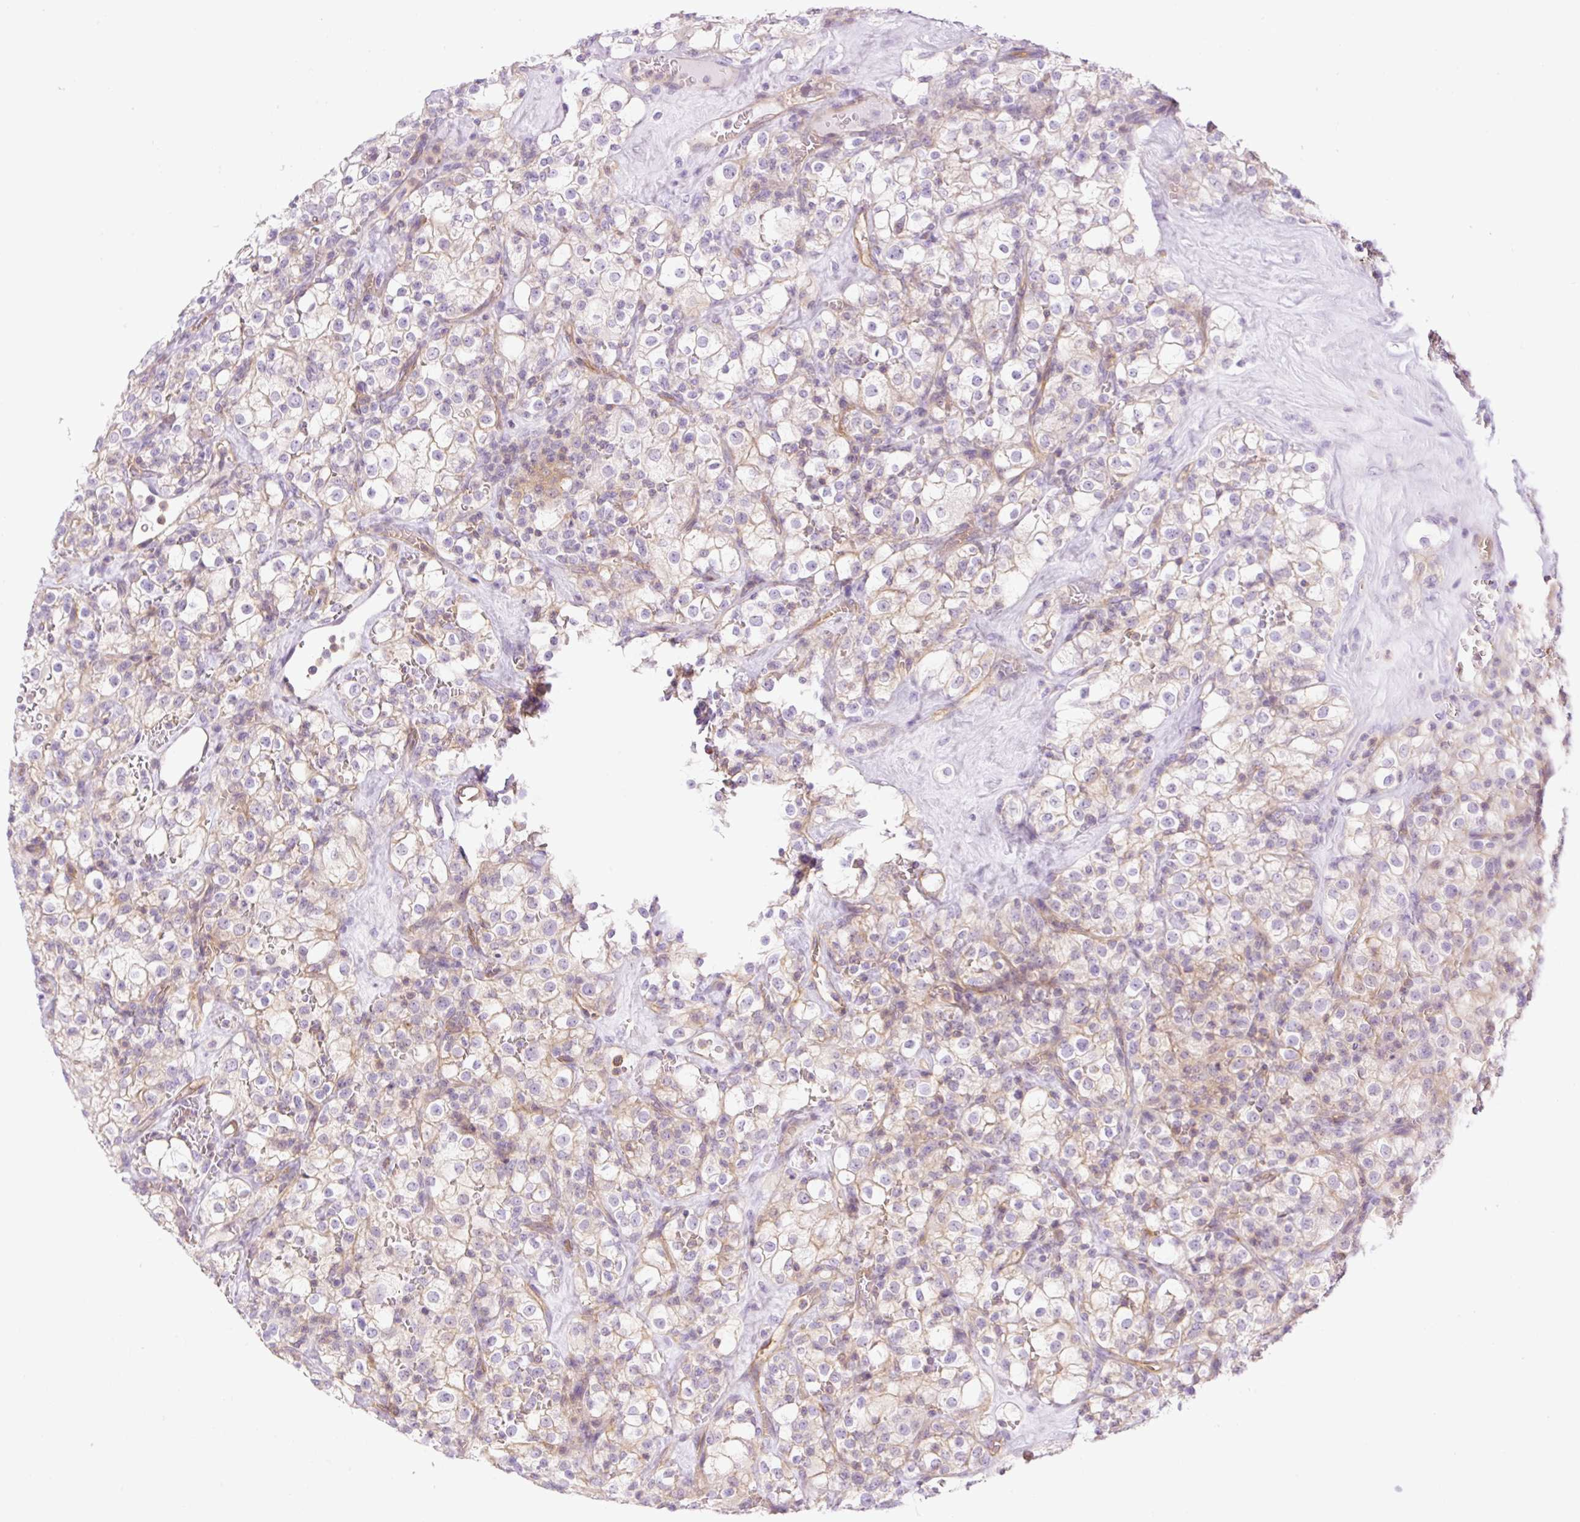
{"staining": {"intensity": "weak", "quantity": "25%-75%", "location": "cytoplasmic/membranous"}, "tissue": "renal cancer", "cell_type": "Tumor cells", "image_type": "cancer", "snomed": [{"axis": "morphology", "description": "Adenocarcinoma, NOS"}, {"axis": "topography", "description": "Kidney"}], "caption": "A low amount of weak cytoplasmic/membranous staining is present in about 25%-75% of tumor cells in renal adenocarcinoma tissue.", "gene": "EHD3", "patient": {"sex": "female", "age": 74}}